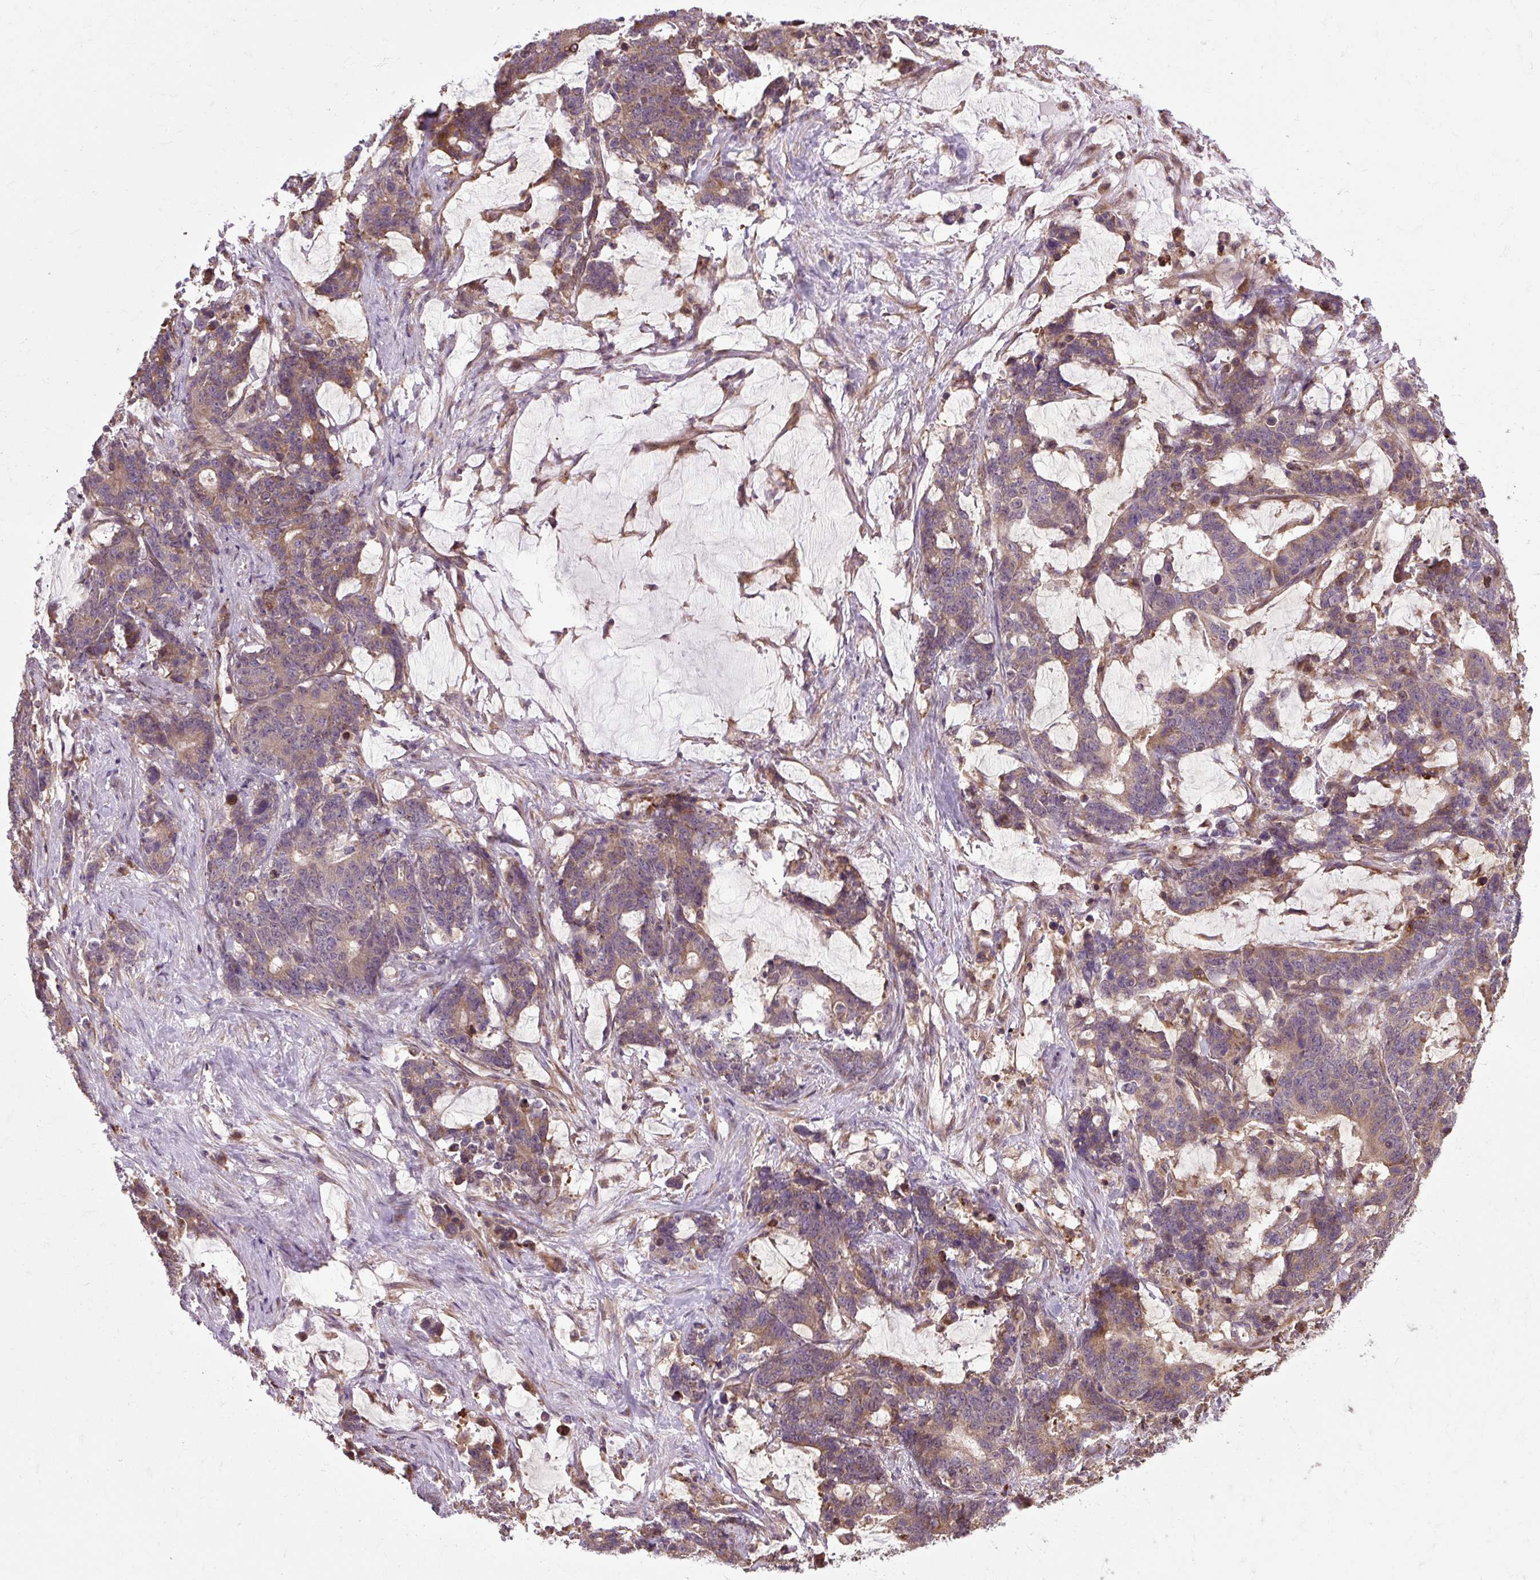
{"staining": {"intensity": "moderate", "quantity": ">75%", "location": "cytoplasmic/membranous"}, "tissue": "stomach cancer", "cell_type": "Tumor cells", "image_type": "cancer", "snomed": [{"axis": "morphology", "description": "Normal tissue, NOS"}, {"axis": "morphology", "description": "Adenocarcinoma, NOS"}, {"axis": "topography", "description": "Stomach"}], "caption": "Immunohistochemical staining of adenocarcinoma (stomach) displays medium levels of moderate cytoplasmic/membranous staining in approximately >75% of tumor cells.", "gene": "FLRT1", "patient": {"sex": "female", "age": 64}}